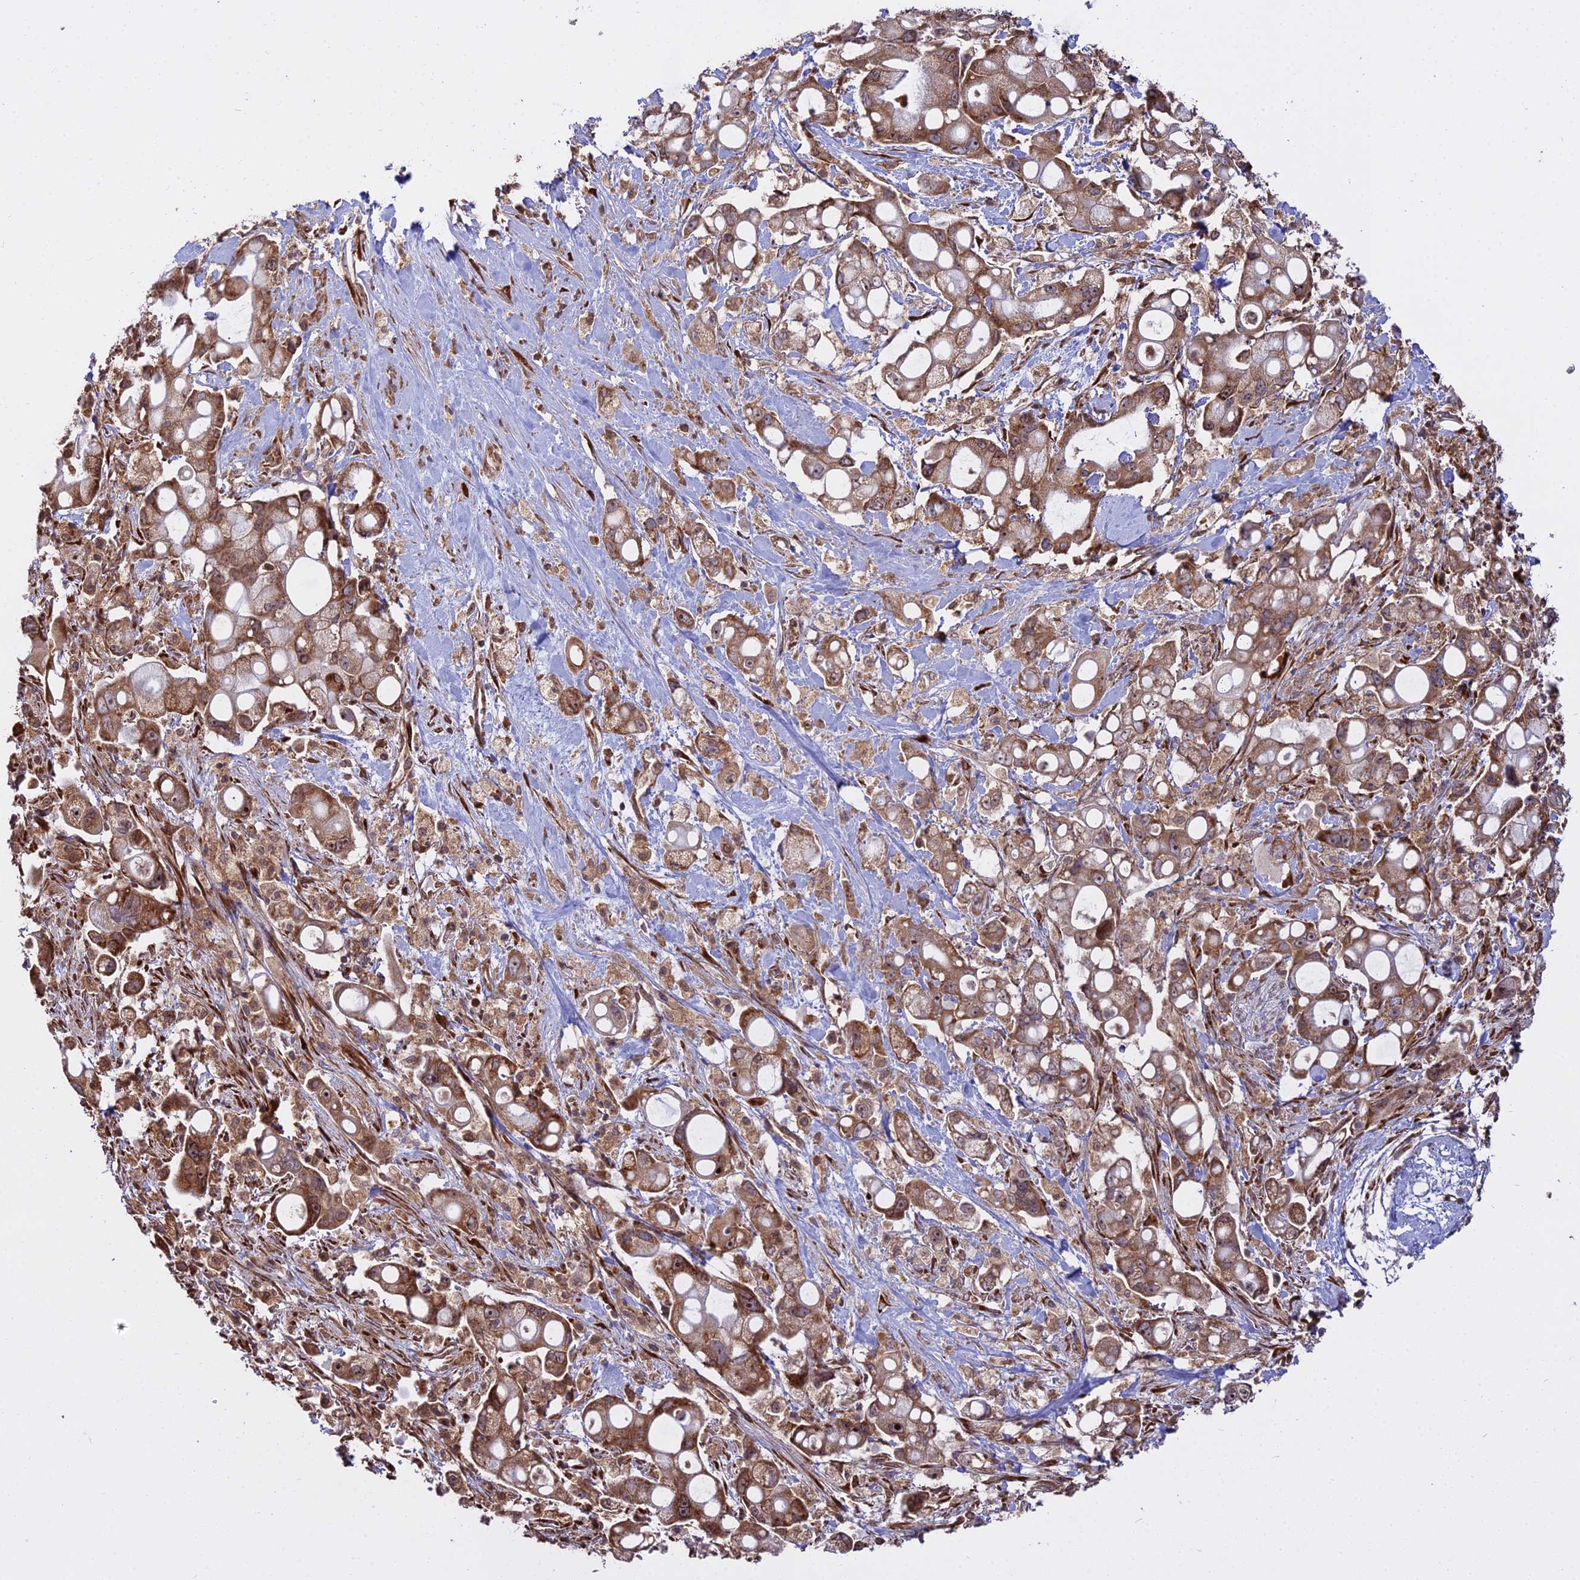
{"staining": {"intensity": "moderate", "quantity": ">75%", "location": "cytoplasmic/membranous"}, "tissue": "pancreatic cancer", "cell_type": "Tumor cells", "image_type": "cancer", "snomed": [{"axis": "morphology", "description": "Adenocarcinoma, NOS"}, {"axis": "topography", "description": "Pancreas"}], "caption": "The photomicrograph demonstrates staining of pancreatic cancer, revealing moderate cytoplasmic/membranous protein staining (brown color) within tumor cells.", "gene": "RPL26", "patient": {"sex": "male", "age": 68}}